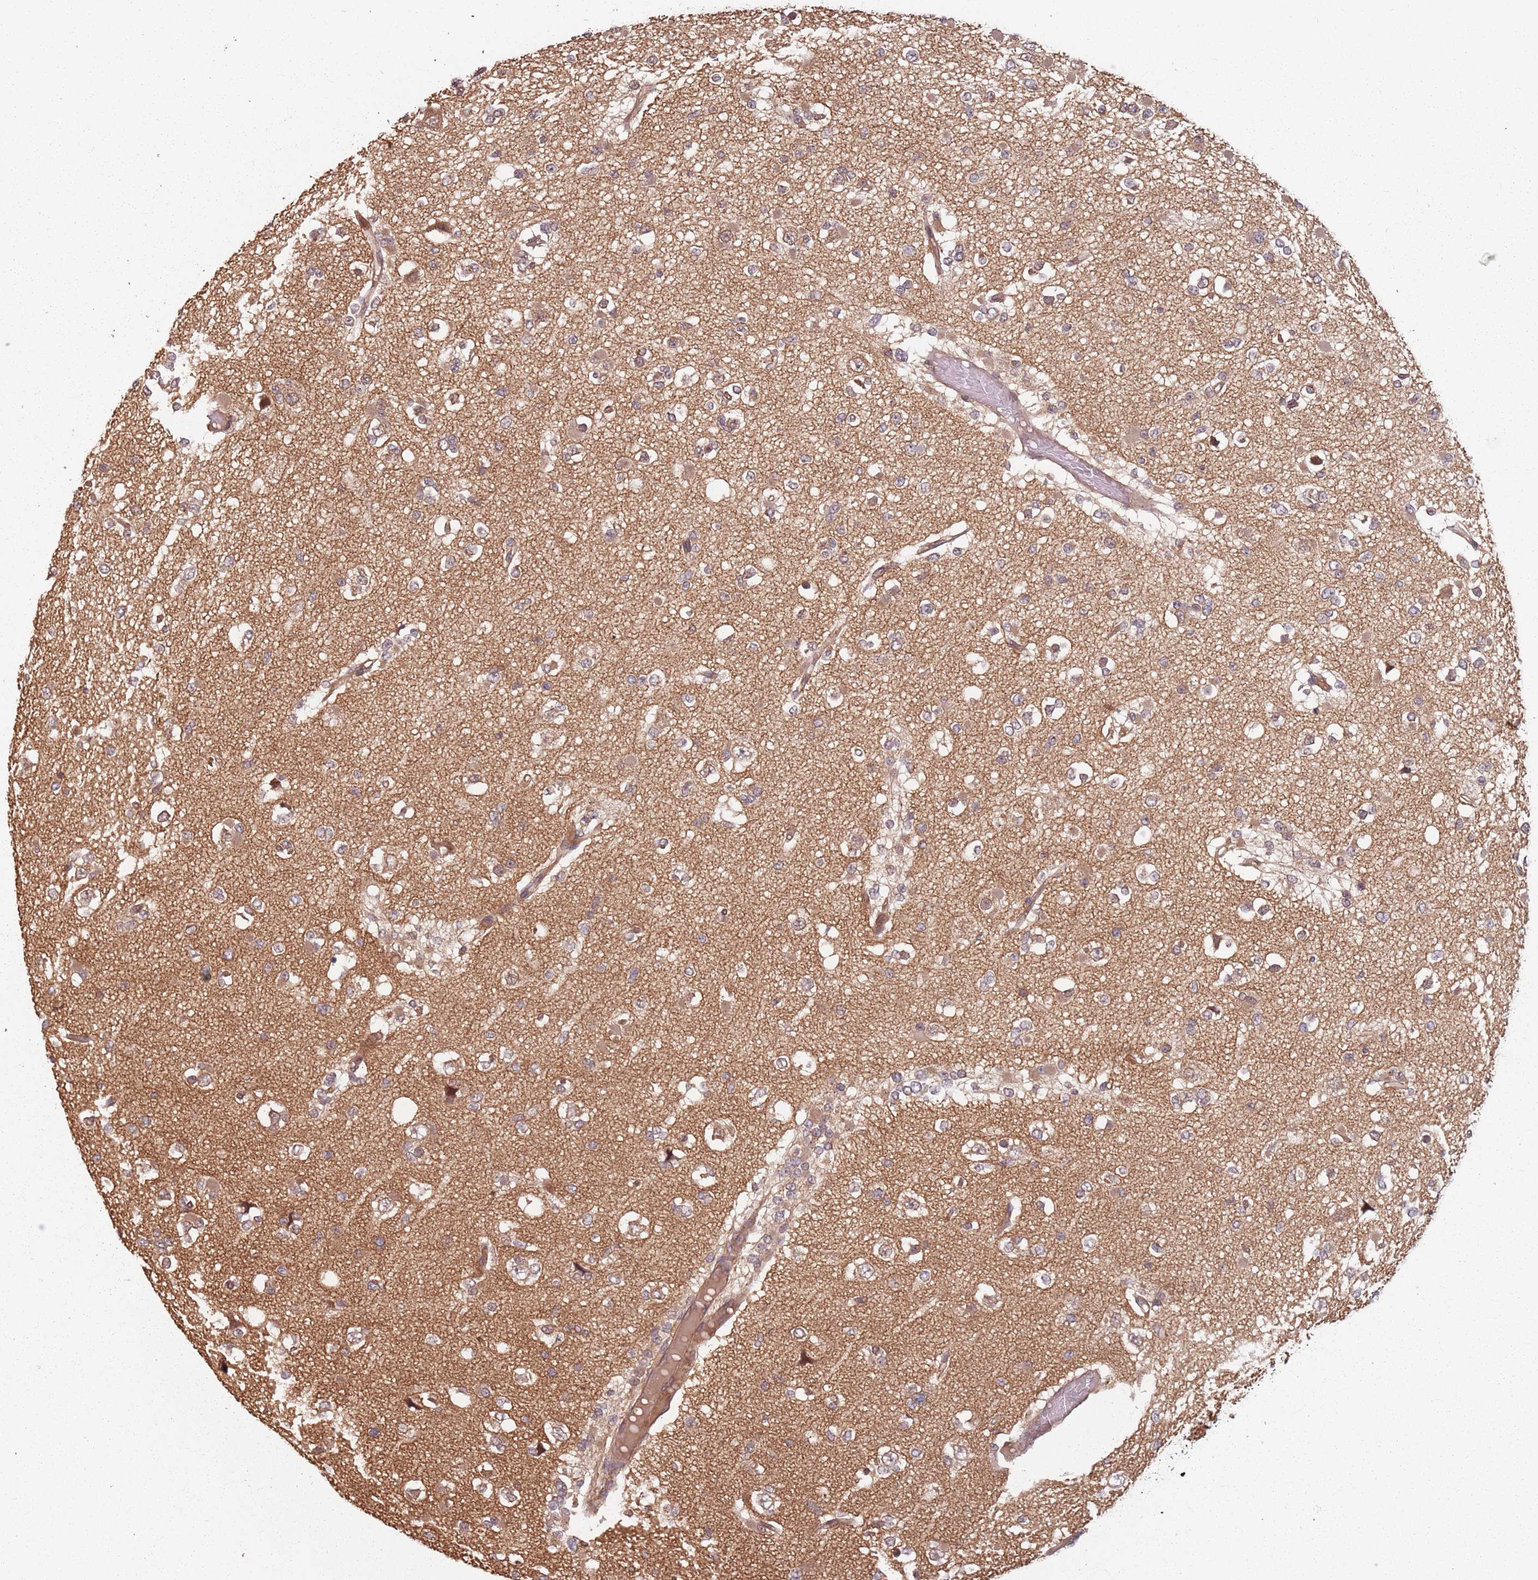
{"staining": {"intensity": "weak", "quantity": ">75%", "location": "cytoplasmic/membranous"}, "tissue": "glioma", "cell_type": "Tumor cells", "image_type": "cancer", "snomed": [{"axis": "morphology", "description": "Glioma, malignant, Low grade"}, {"axis": "topography", "description": "Brain"}], "caption": "A high-resolution histopathology image shows immunohistochemistry staining of glioma, which reveals weak cytoplasmic/membranous positivity in about >75% of tumor cells. The protein of interest is stained brown, and the nuclei are stained in blue (DAB IHC with brightfield microscopy, high magnification).", "gene": "C3orf14", "patient": {"sex": "female", "age": 22}}